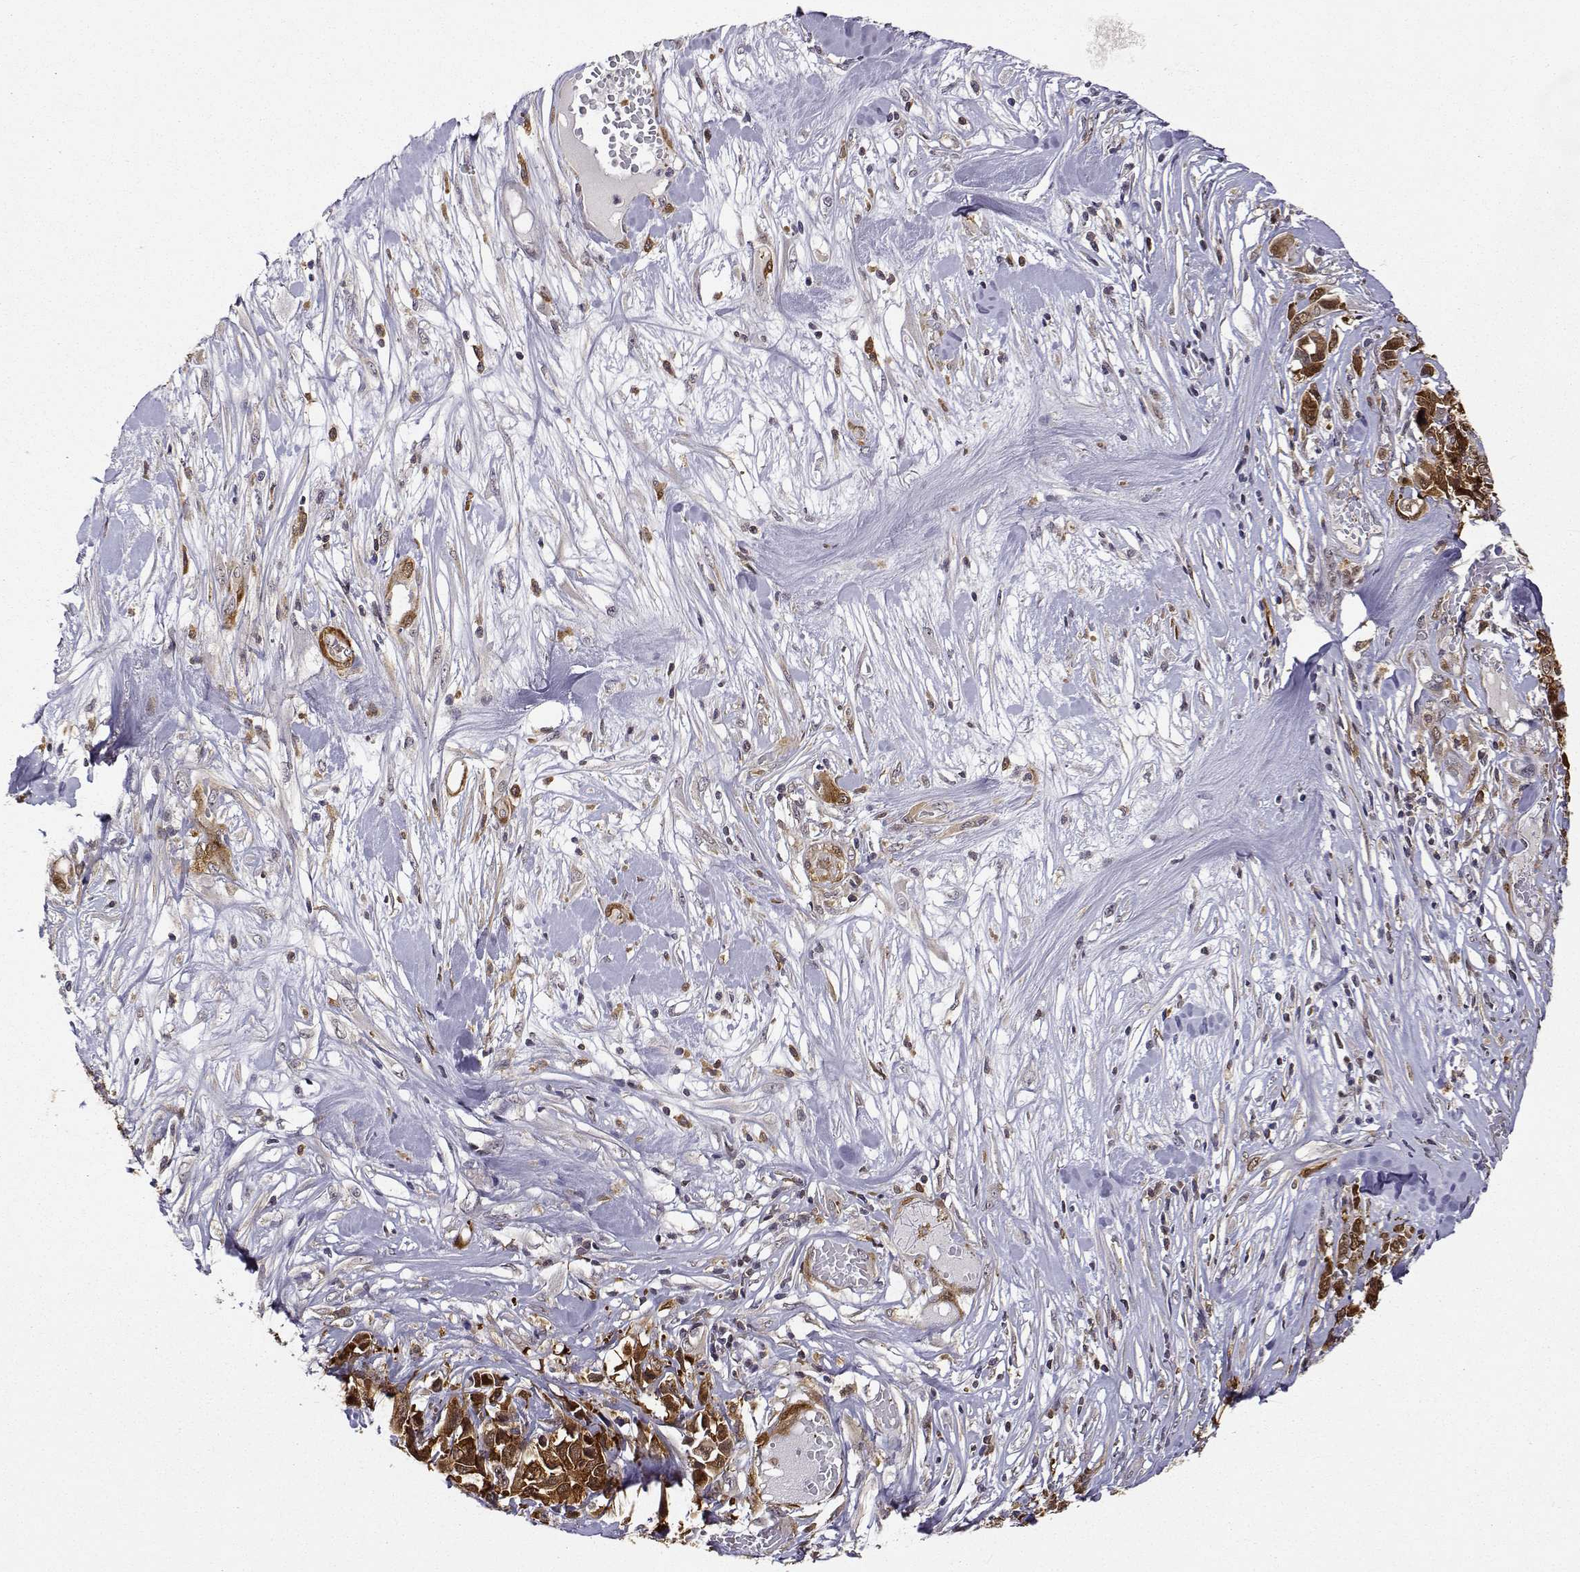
{"staining": {"intensity": "strong", "quantity": ">75%", "location": "cytoplasmic/membranous"}, "tissue": "melanoma", "cell_type": "Tumor cells", "image_type": "cancer", "snomed": [{"axis": "morphology", "description": "Malignant melanoma, Metastatic site"}, {"axis": "topography", "description": "Skin"}], "caption": "The immunohistochemical stain shows strong cytoplasmic/membranous positivity in tumor cells of malignant melanoma (metastatic site) tissue. The protein is shown in brown color, while the nuclei are stained blue.", "gene": "PHGDH", "patient": {"sex": "male", "age": 84}}